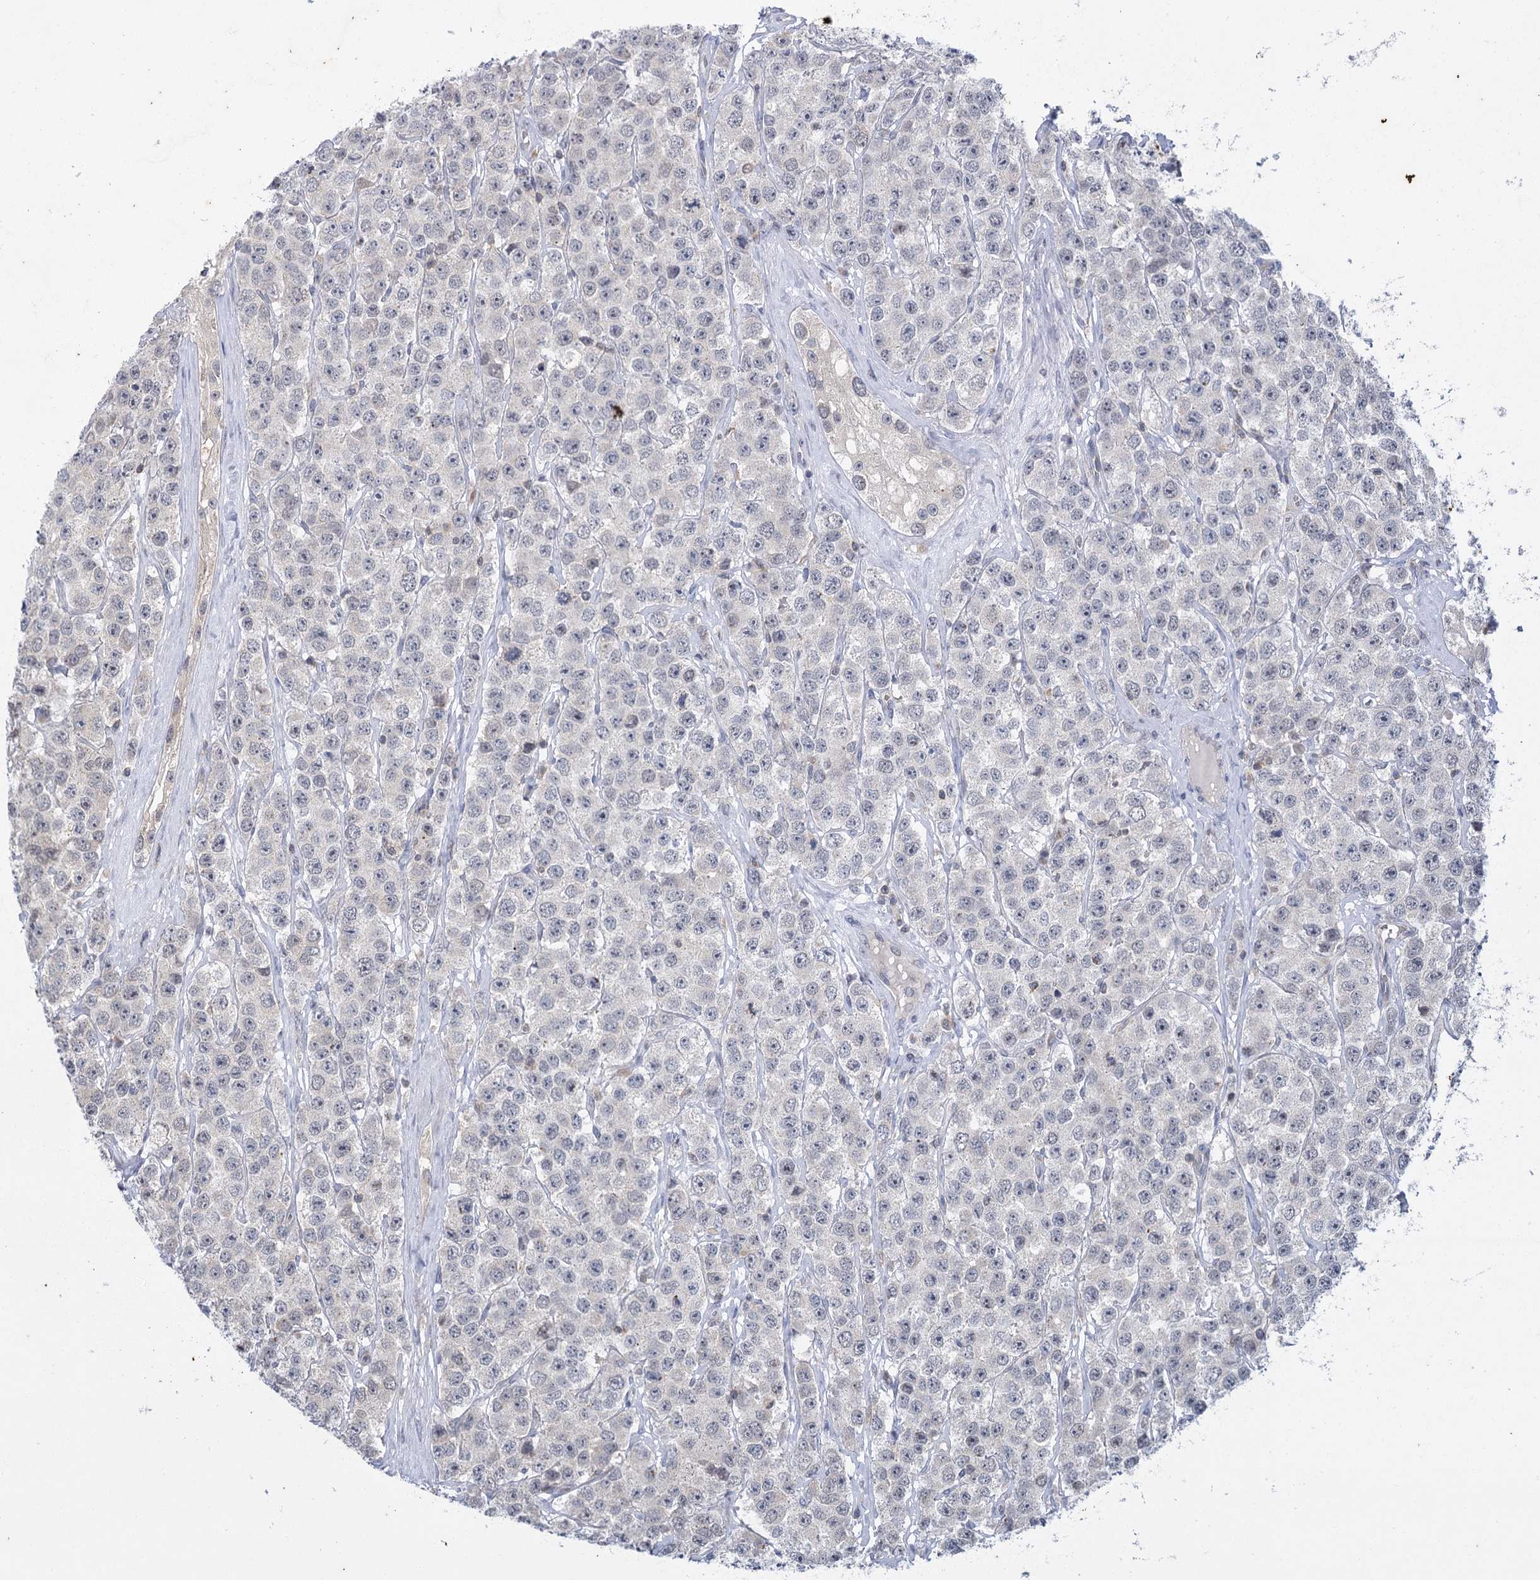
{"staining": {"intensity": "weak", "quantity": "<25%", "location": "cytoplasmic/membranous"}, "tissue": "testis cancer", "cell_type": "Tumor cells", "image_type": "cancer", "snomed": [{"axis": "morphology", "description": "Seminoma, NOS"}, {"axis": "topography", "description": "Testis"}], "caption": "DAB (3,3'-diaminobenzidine) immunohistochemical staining of testis seminoma exhibits no significant staining in tumor cells. The staining is performed using DAB (3,3'-diaminobenzidine) brown chromogen with nuclei counter-stained in using hematoxylin.", "gene": "IL11RA", "patient": {"sex": "male", "age": 28}}